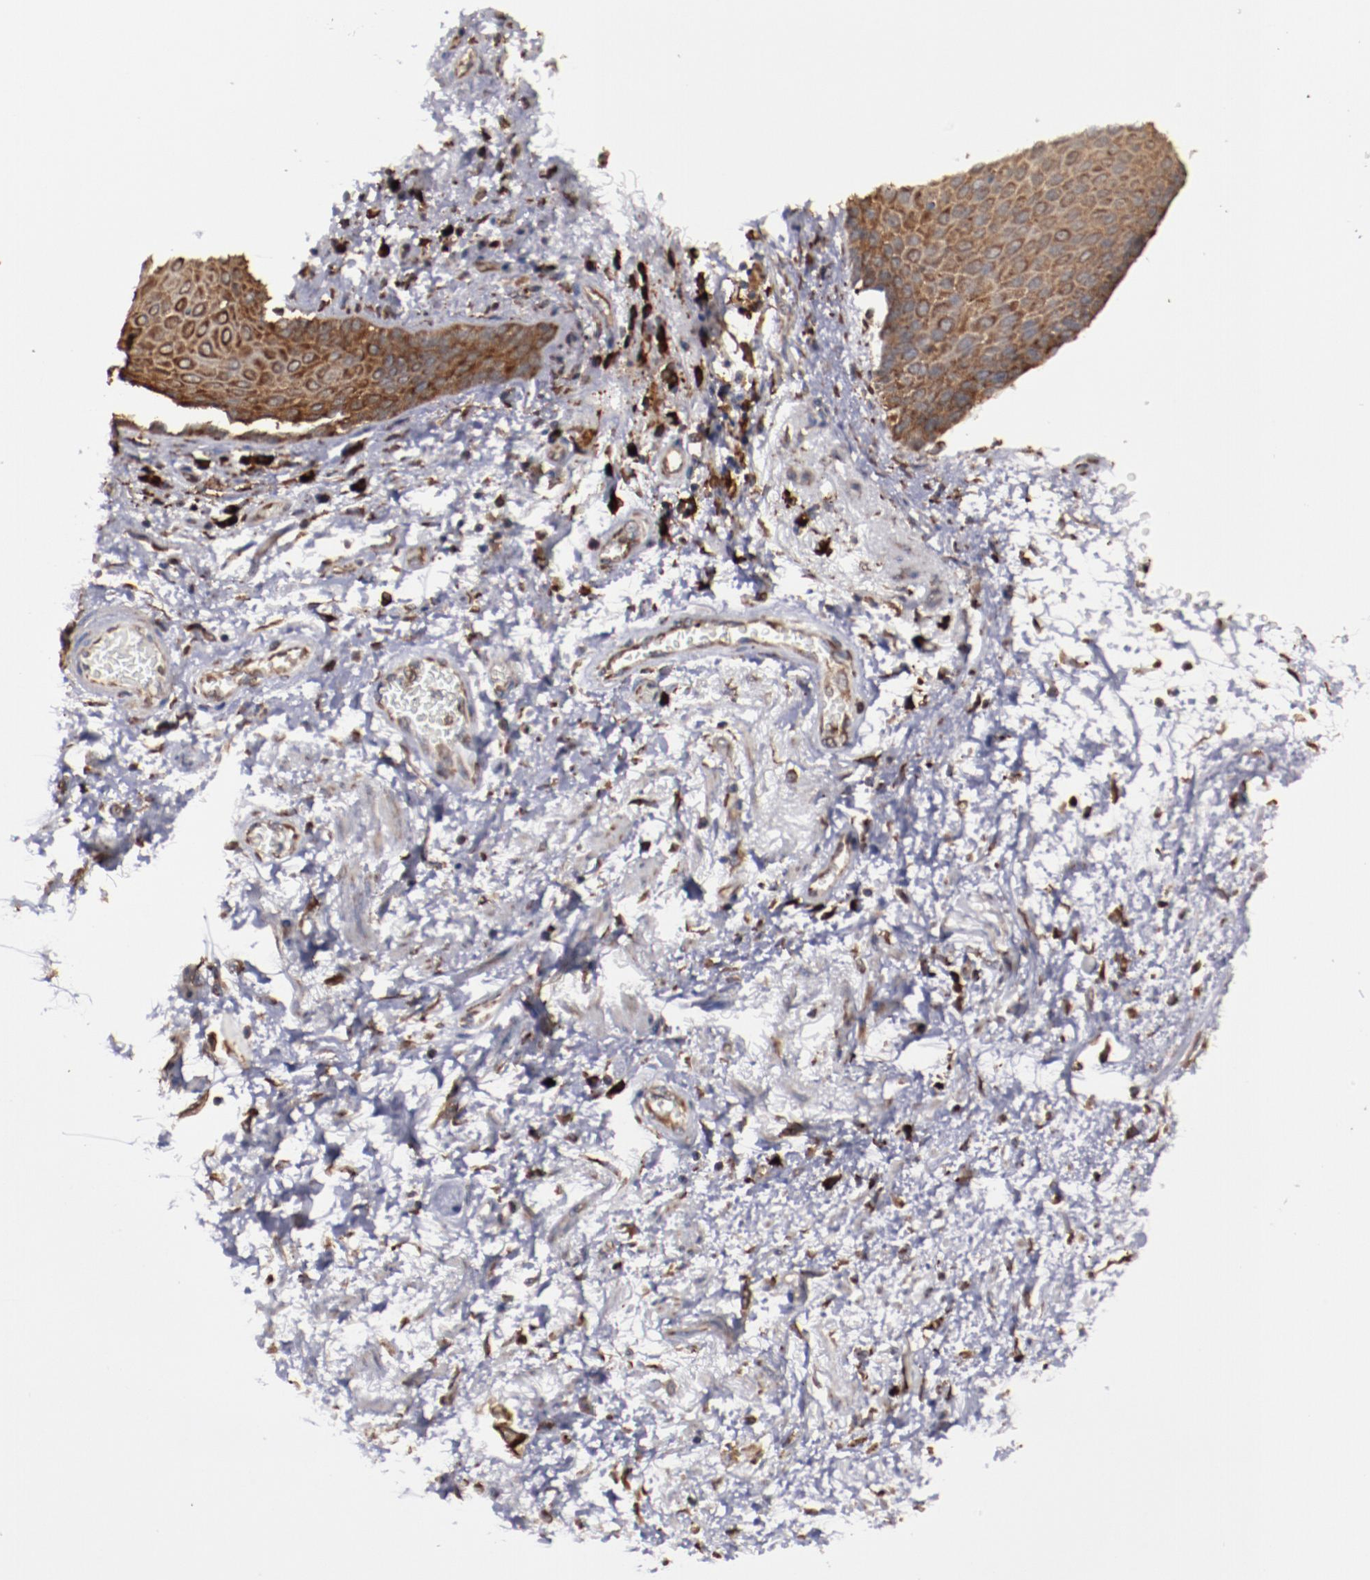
{"staining": {"intensity": "strong", "quantity": ">75%", "location": "cytoplasmic/membranous"}, "tissue": "skin", "cell_type": "Epidermal cells", "image_type": "normal", "snomed": [{"axis": "morphology", "description": "Normal tissue, NOS"}, {"axis": "topography", "description": "Anal"}], "caption": "Protein expression by immunohistochemistry reveals strong cytoplasmic/membranous positivity in approximately >75% of epidermal cells in normal skin.", "gene": "RPS4X", "patient": {"sex": "female", "age": 46}}